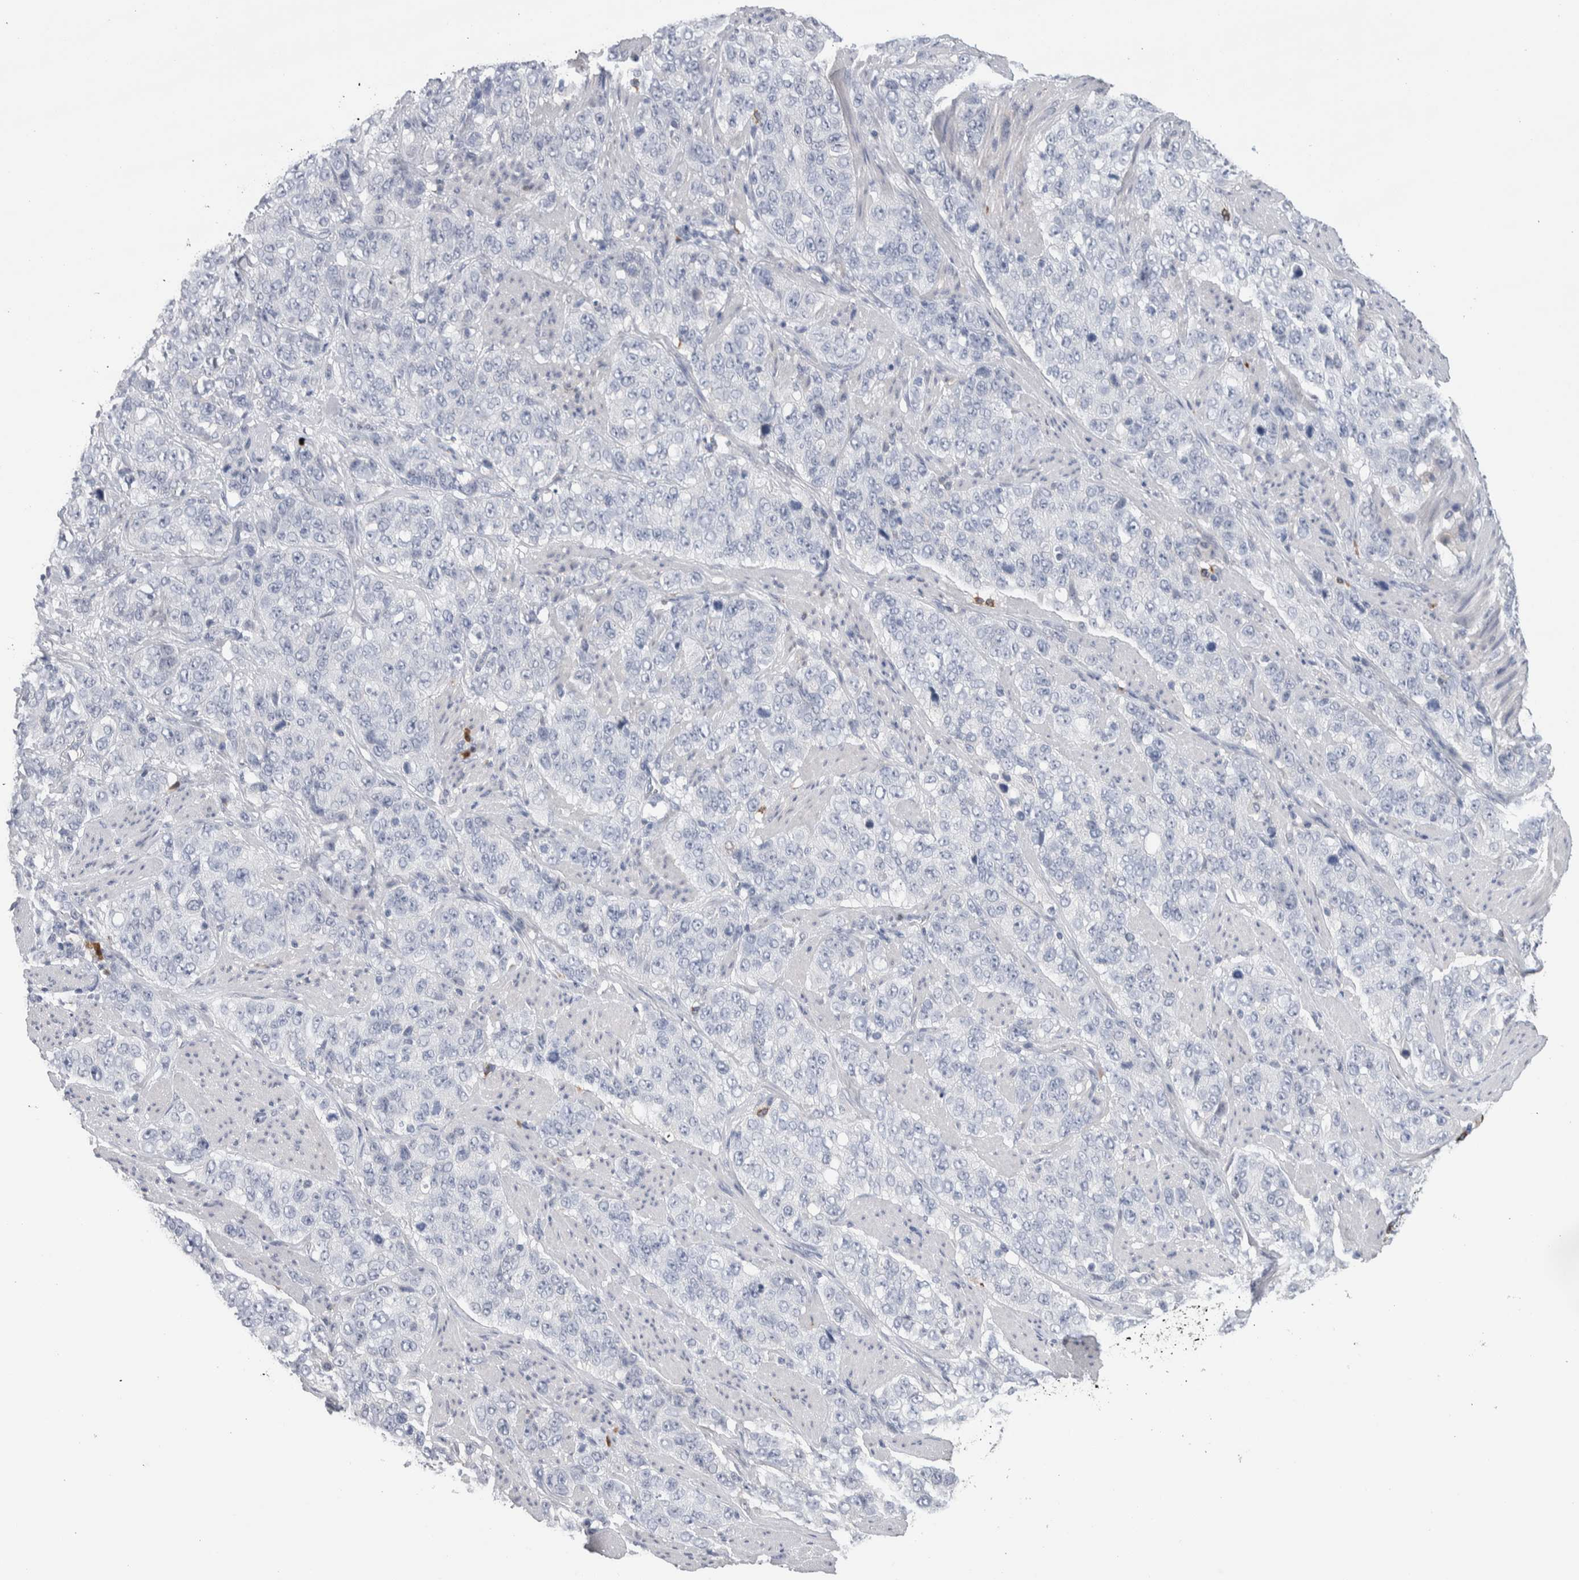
{"staining": {"intensity": "negative", "quantity": "none", "location": "none"}, "tissue": "stomach cancer", "cell_type": "Tumor cells", "image_type": "cancer", "snomed": [{"axis": "morphology", "description": "Adenocarcinoma, NOS"}, {"axis": "topography", "description": "Stomach"}], "caption": "Immunohistochemistry micrograph of human adenocarcinoma (stomach) stained for a protein (brown), which reveals no positivity in tumor cells.", "gene": "LURAP1L", "patient": {"sex": "male", "age": 48}}